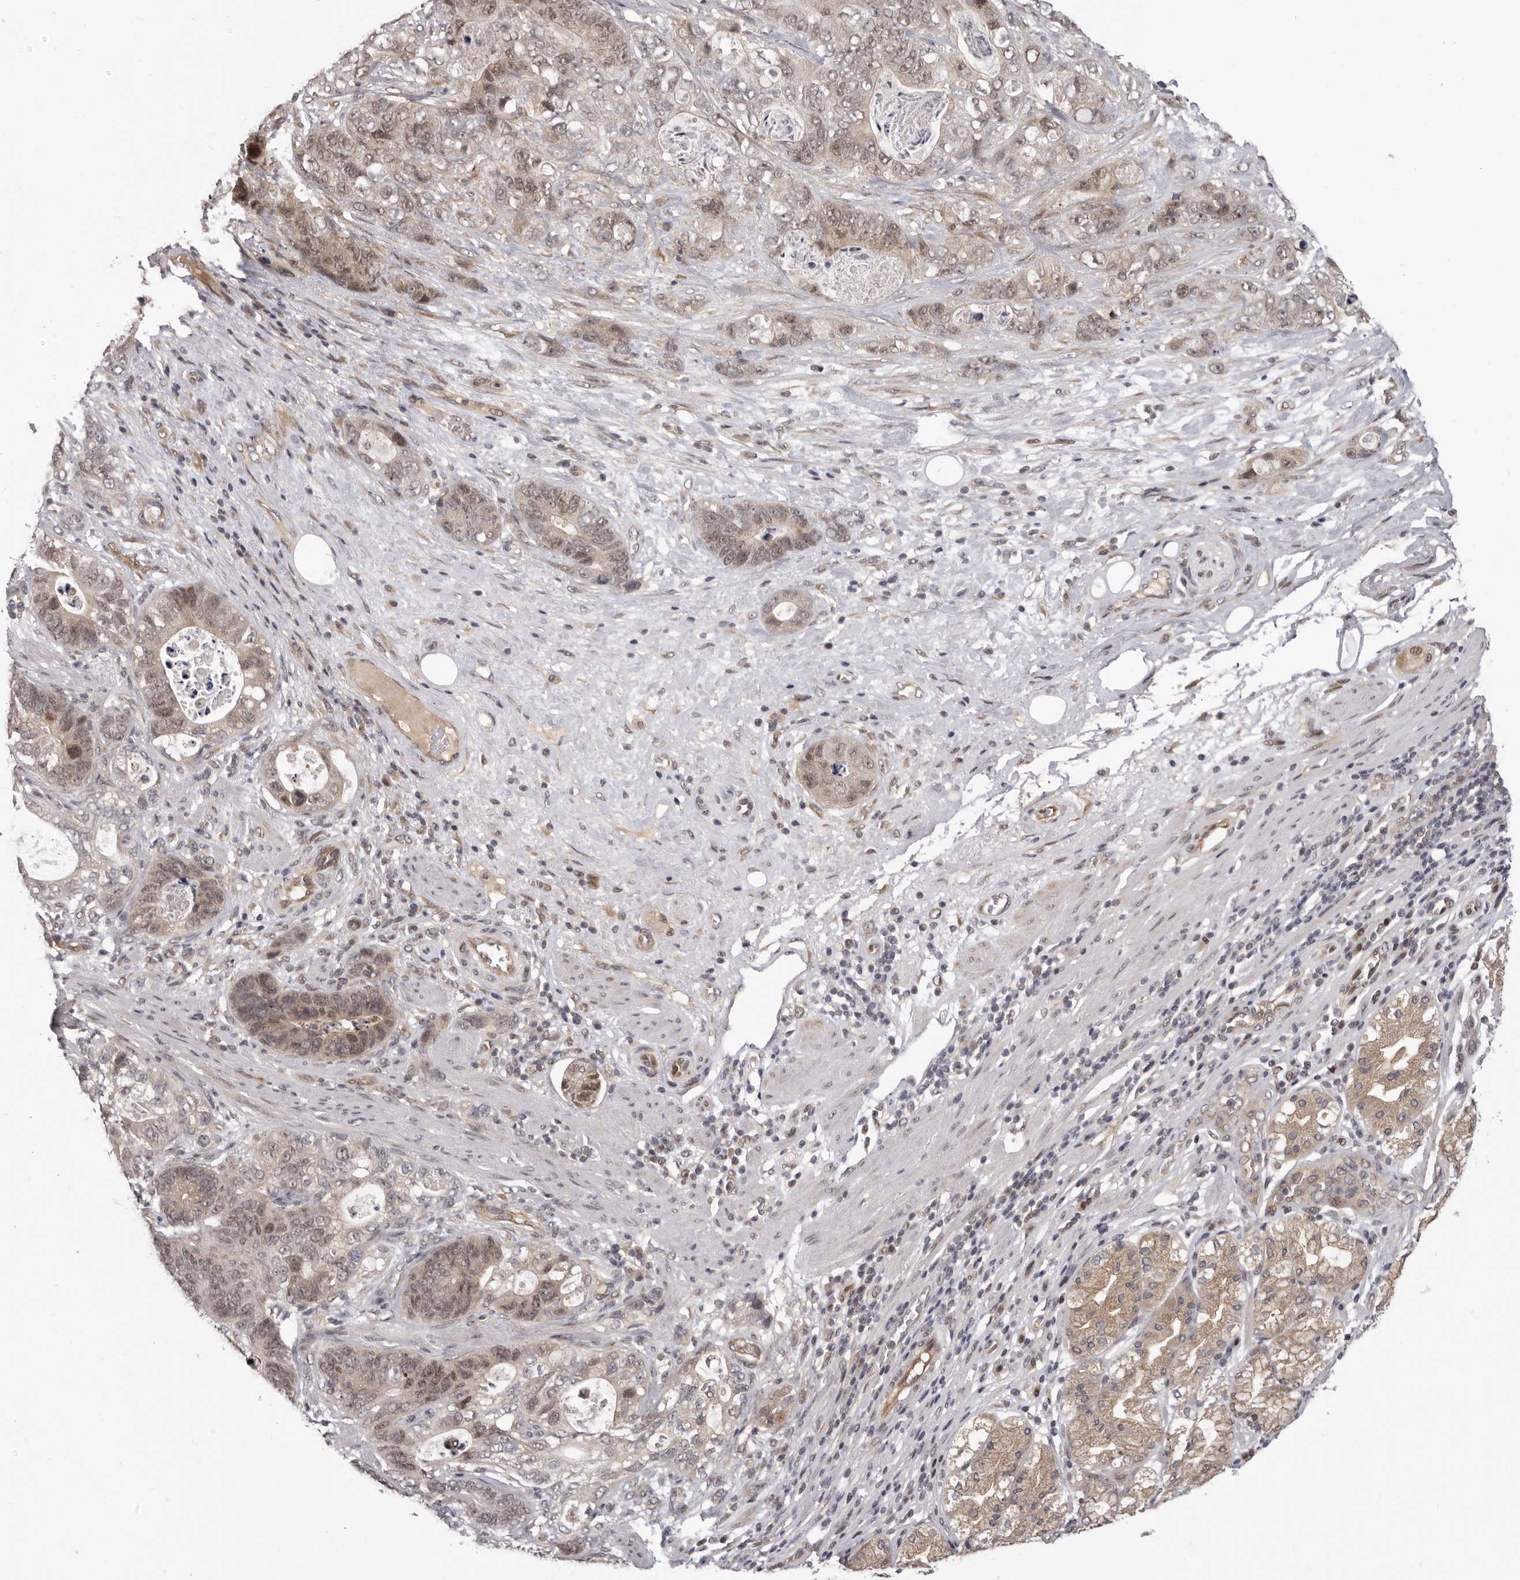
{"staining": {"intensity": "weak", "quantity": ">75%", "location": "cytoplasmic/membranous,nuclear"}, "tissue": "stomach cancer", "cell_type": "Tumor cells", "image_type": "cancer", "snomed": [{"axis": "morphology", "description": "Normal tissue, NOS"}, {"axis": "morphology", "description": "Adenocarcinoma, NOS"}, {"axis": "topography", "description": "Stomach"}], "caption": "Stomach cancer (adenocarcinoma) tissue reveals weak cytoplasmic/membranous and nuclear positivity in about >75% of tumor cells, visualized by immunohistochemistry.", "gene": "TBX5", "patient": {"sex": "female", "age": 89}}